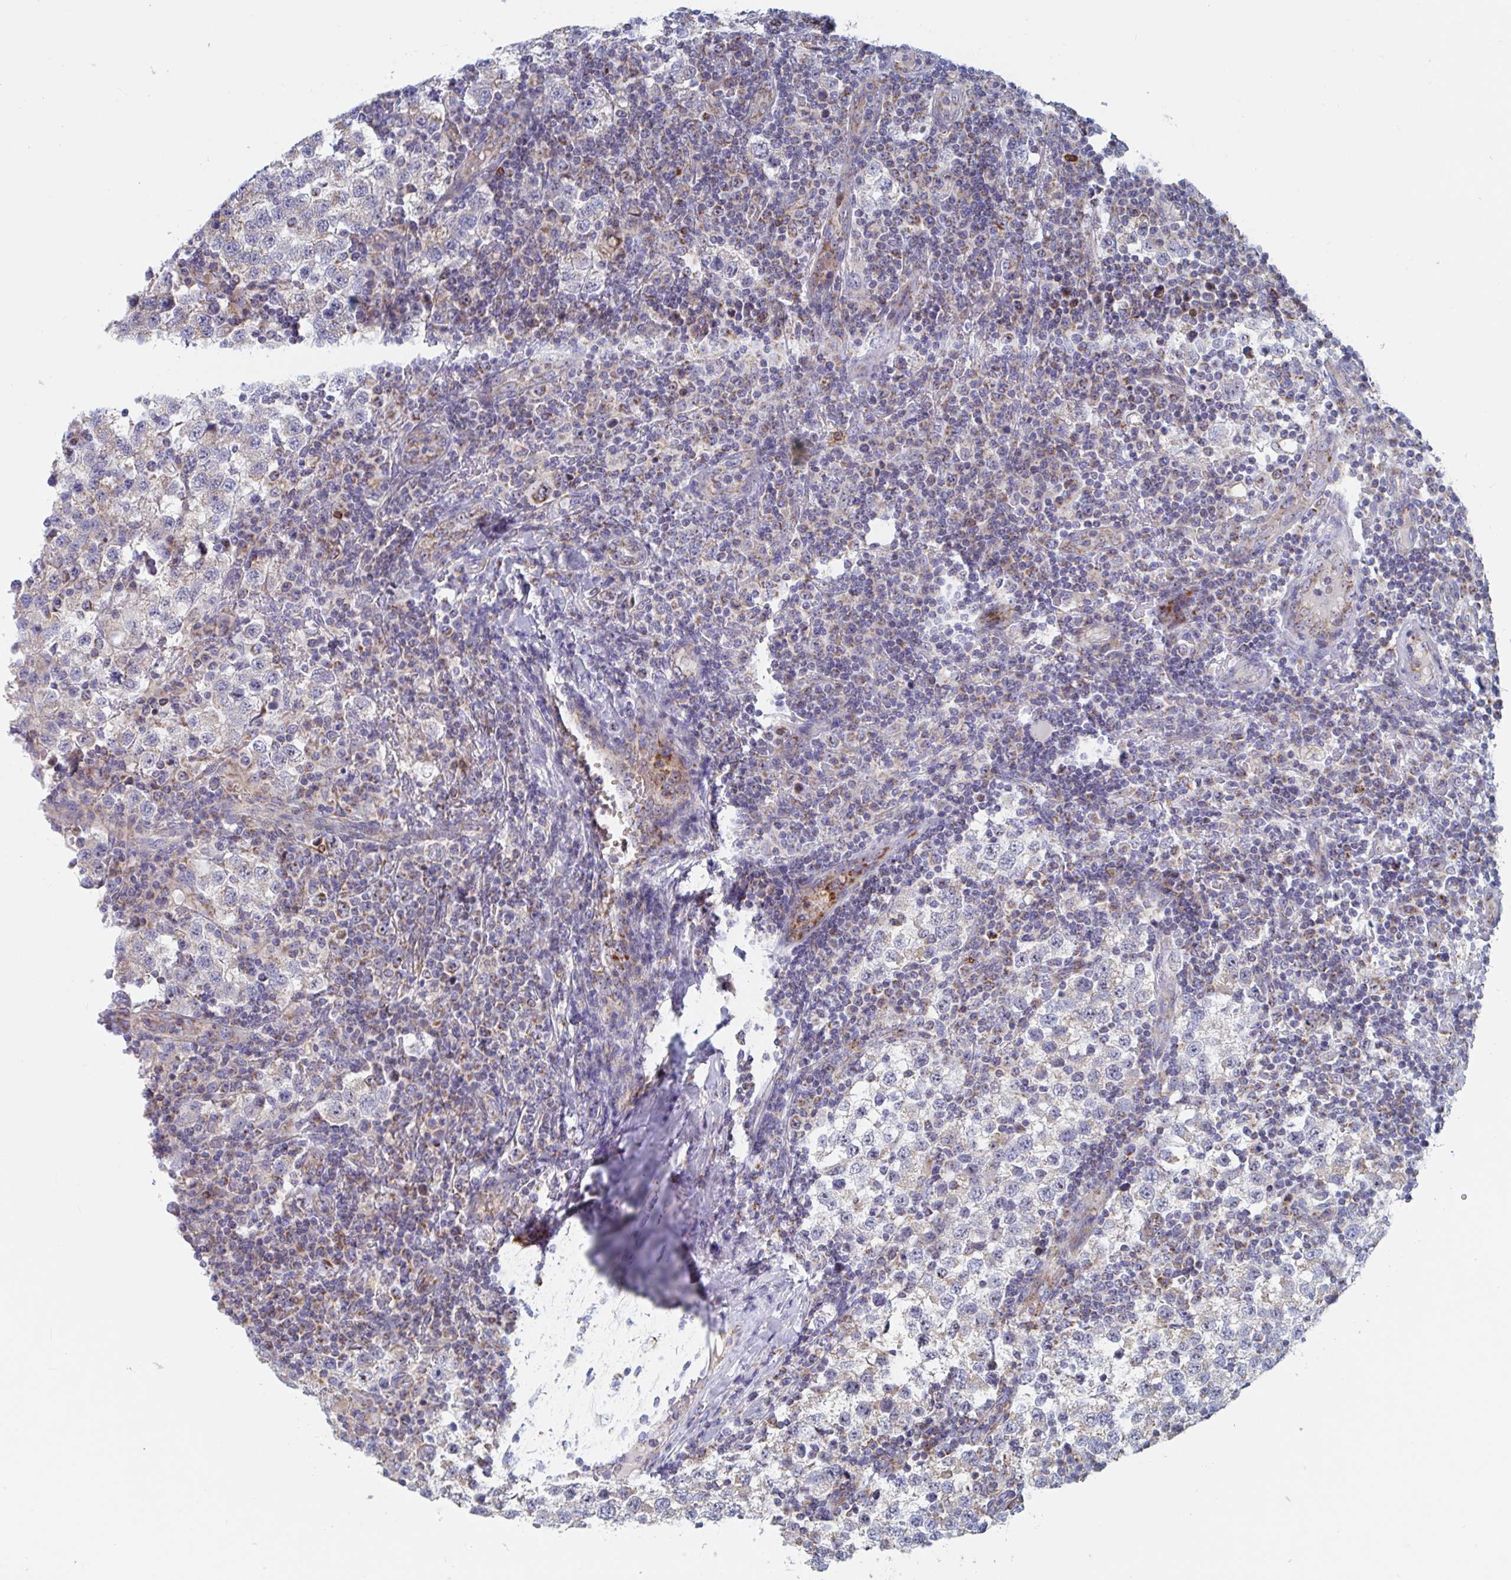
{"staining": {"intensity": "weak", "quantity": "25%-75%", "location": "cytoplasmic/membranous,nuclear"}, "tissue": "testis cancer", "cell_type": "Tumor cells", "image_type": "cancer", "snomed": [{"axis": "morphology", "description": "Seminoma, NOS"}, {"axis": "topography", "description": "Testis"}], "caption": "Protein expression analysis of testis seminoma reveals weak cytoplasmic/membranous and nuclear positivity in about 25%-75% of tumor cells.", "gene": "MRPL53", "patient": {"sex": "male", "age": 34}}